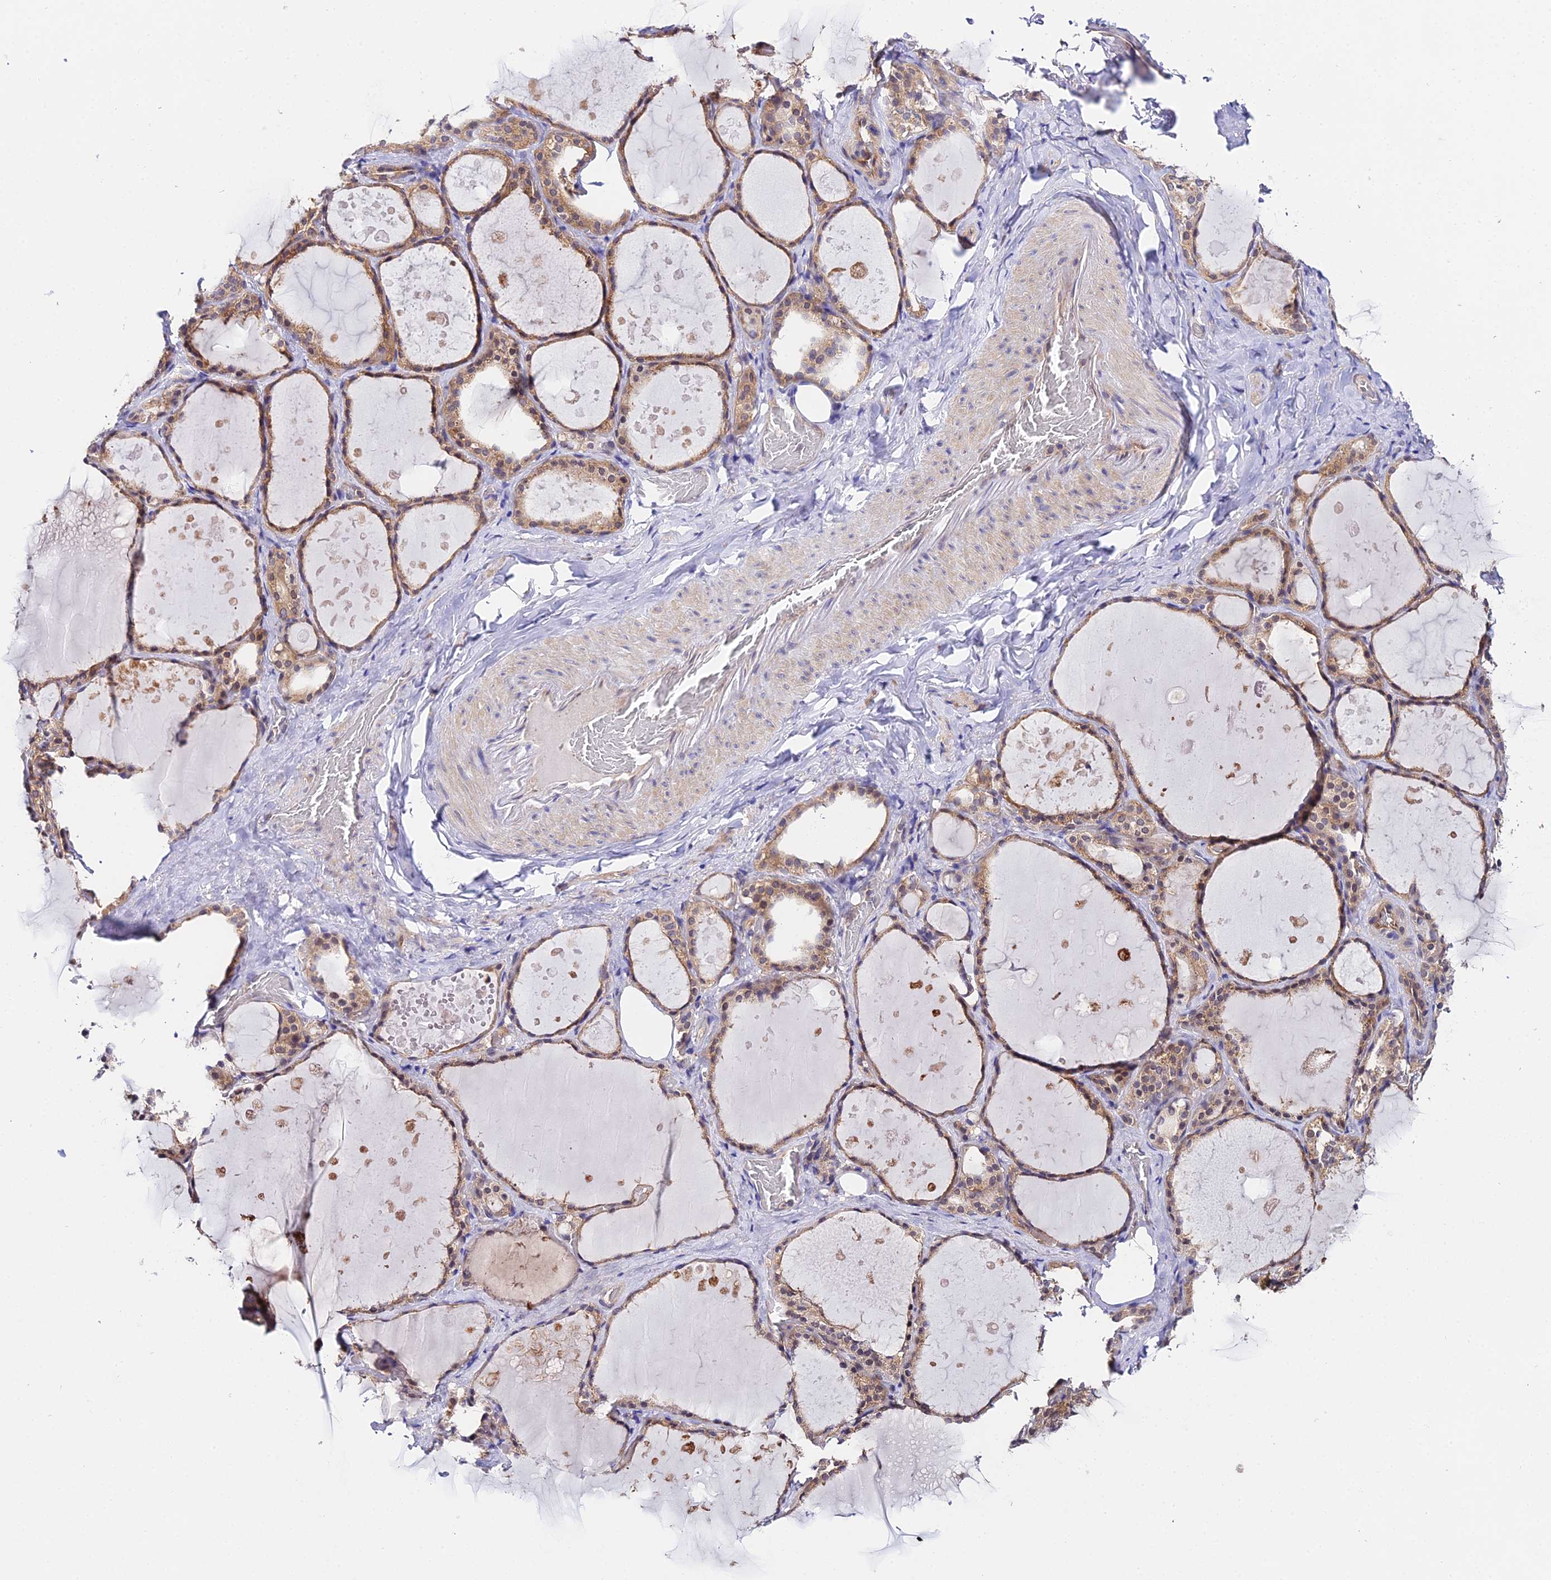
{"staining": {"intensity": "moderate", "quantity": ">75%", "location": "cytoplasmic/membranous,nuclear"}, "tissue": "thyroid gland", "cell_type": "Glandular cells", "image_type": "normal", "snomed": [{"axis": "morphology", "description": "Normal tissue, NOS"}, {"axis": "topography", "description": "Thyroid gland"}], "caption": "Thyroid gland stained with DAB IHC exhibits medium levels of moderate cytoplasmic/membranous,nuclear staining in approximately >75% of glandular cells.", "gene": "PPP2R2A", "patient": {"sex": "male", "age": 61}}